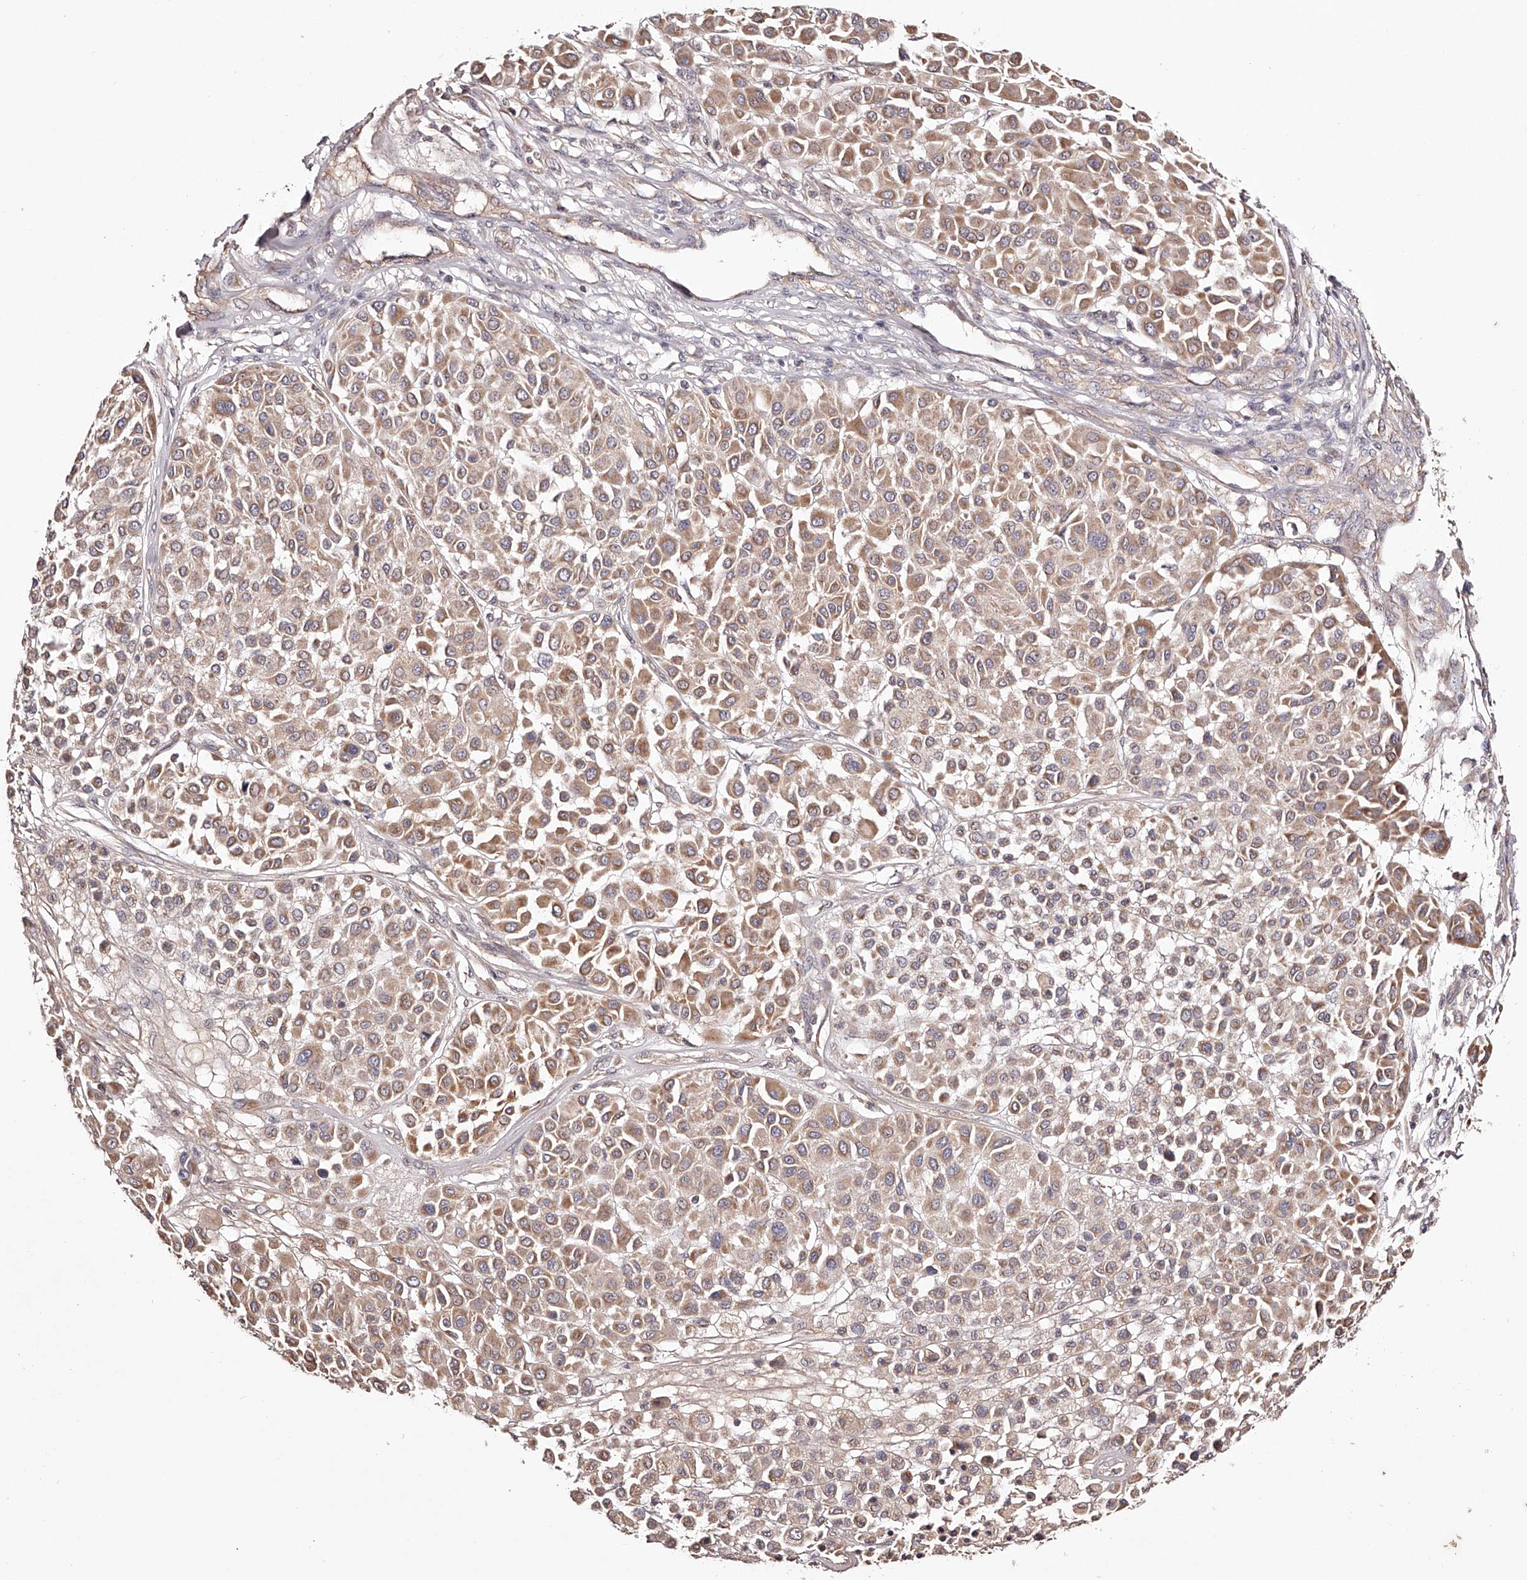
{"staining": {"intensity": "weak", "quantity": ">75%", "location": "cytoplasmic/membranous"}, "tissue": "melanoma", "cell_type": "Tumor cells", "image_type": "cancer", "snomed": [{"axis": "morphology", "description": "Malignant melanoma, Metastatic site"}, {"axis": "topography", "description": "Soft tissue"}], "caption": "Immunohistochemistry (DAB (3,3'-diaminobenzidine)) staining of malignant melanoma (metastatic site) exhibits weak cytoplasmic/membranous protein staining in about >75% of tumor cells. (DAB (3,3'-diaminobenzidine) IHC with brightfield microscopy, high magnification).", "gene": "USP21", "patient": {"sex": "male", "age": 41}}